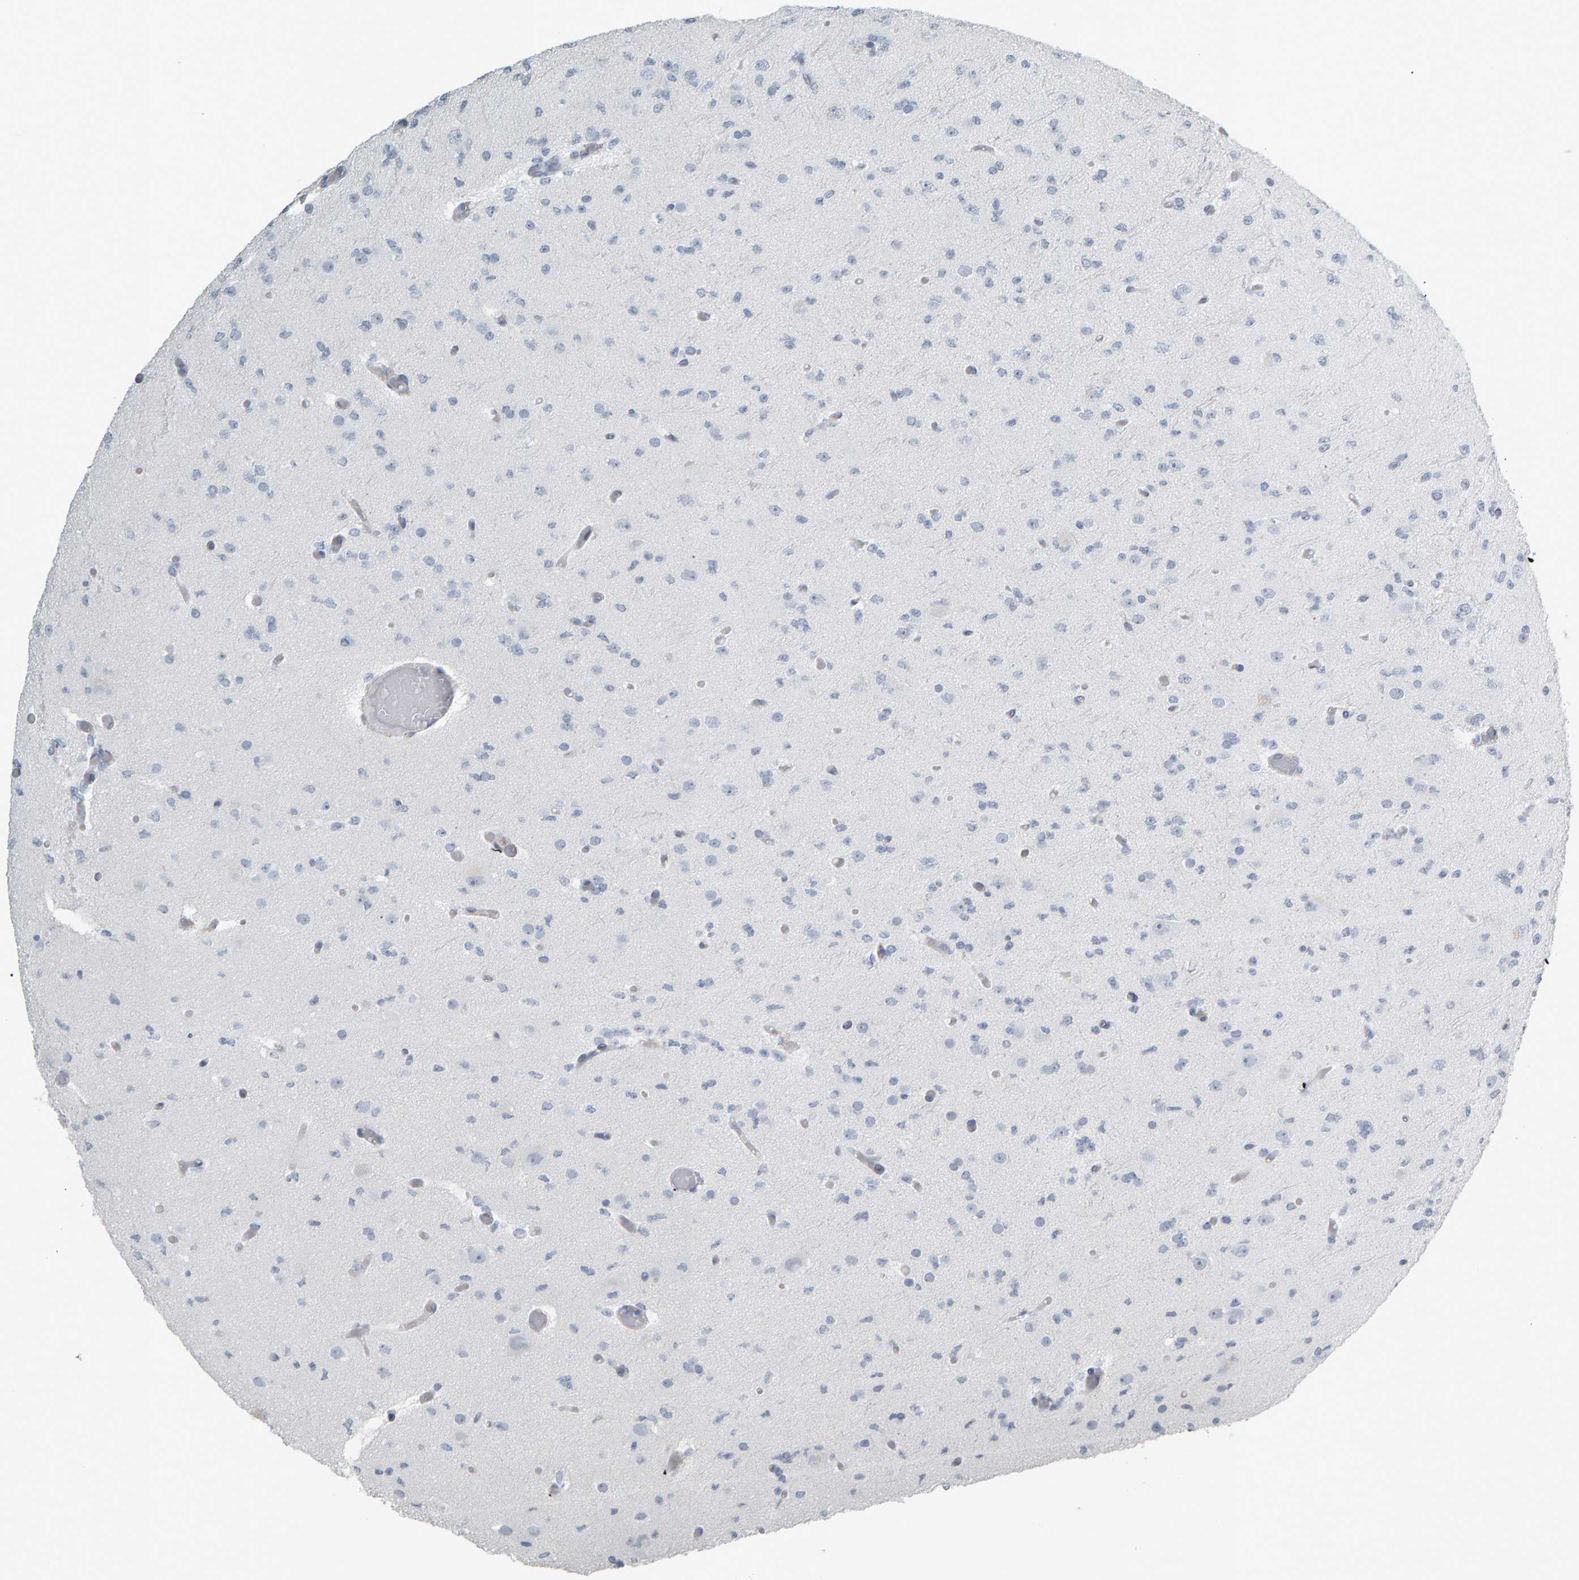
{"staining": {"intensity": "negative", "quantity": "none", "location": "none"}, "tissue": "glioma", "cell_type": "Tumor cells", "image_type": "cancer", "snomed": [{"axis": "morphology", "description": "Glioma, malignant, Low grade"}, {"axis": "topography", "description": "Brain"}], "caption": "IHC of human glioma demonstrates no staining in tumor cells. (Brightfield microscopy of DAB (3,3'-diaminobenzidine) immunohistochemistry at high magnification).", "gene": "PYY", "patient": {"sex": "female", "age": 22}}